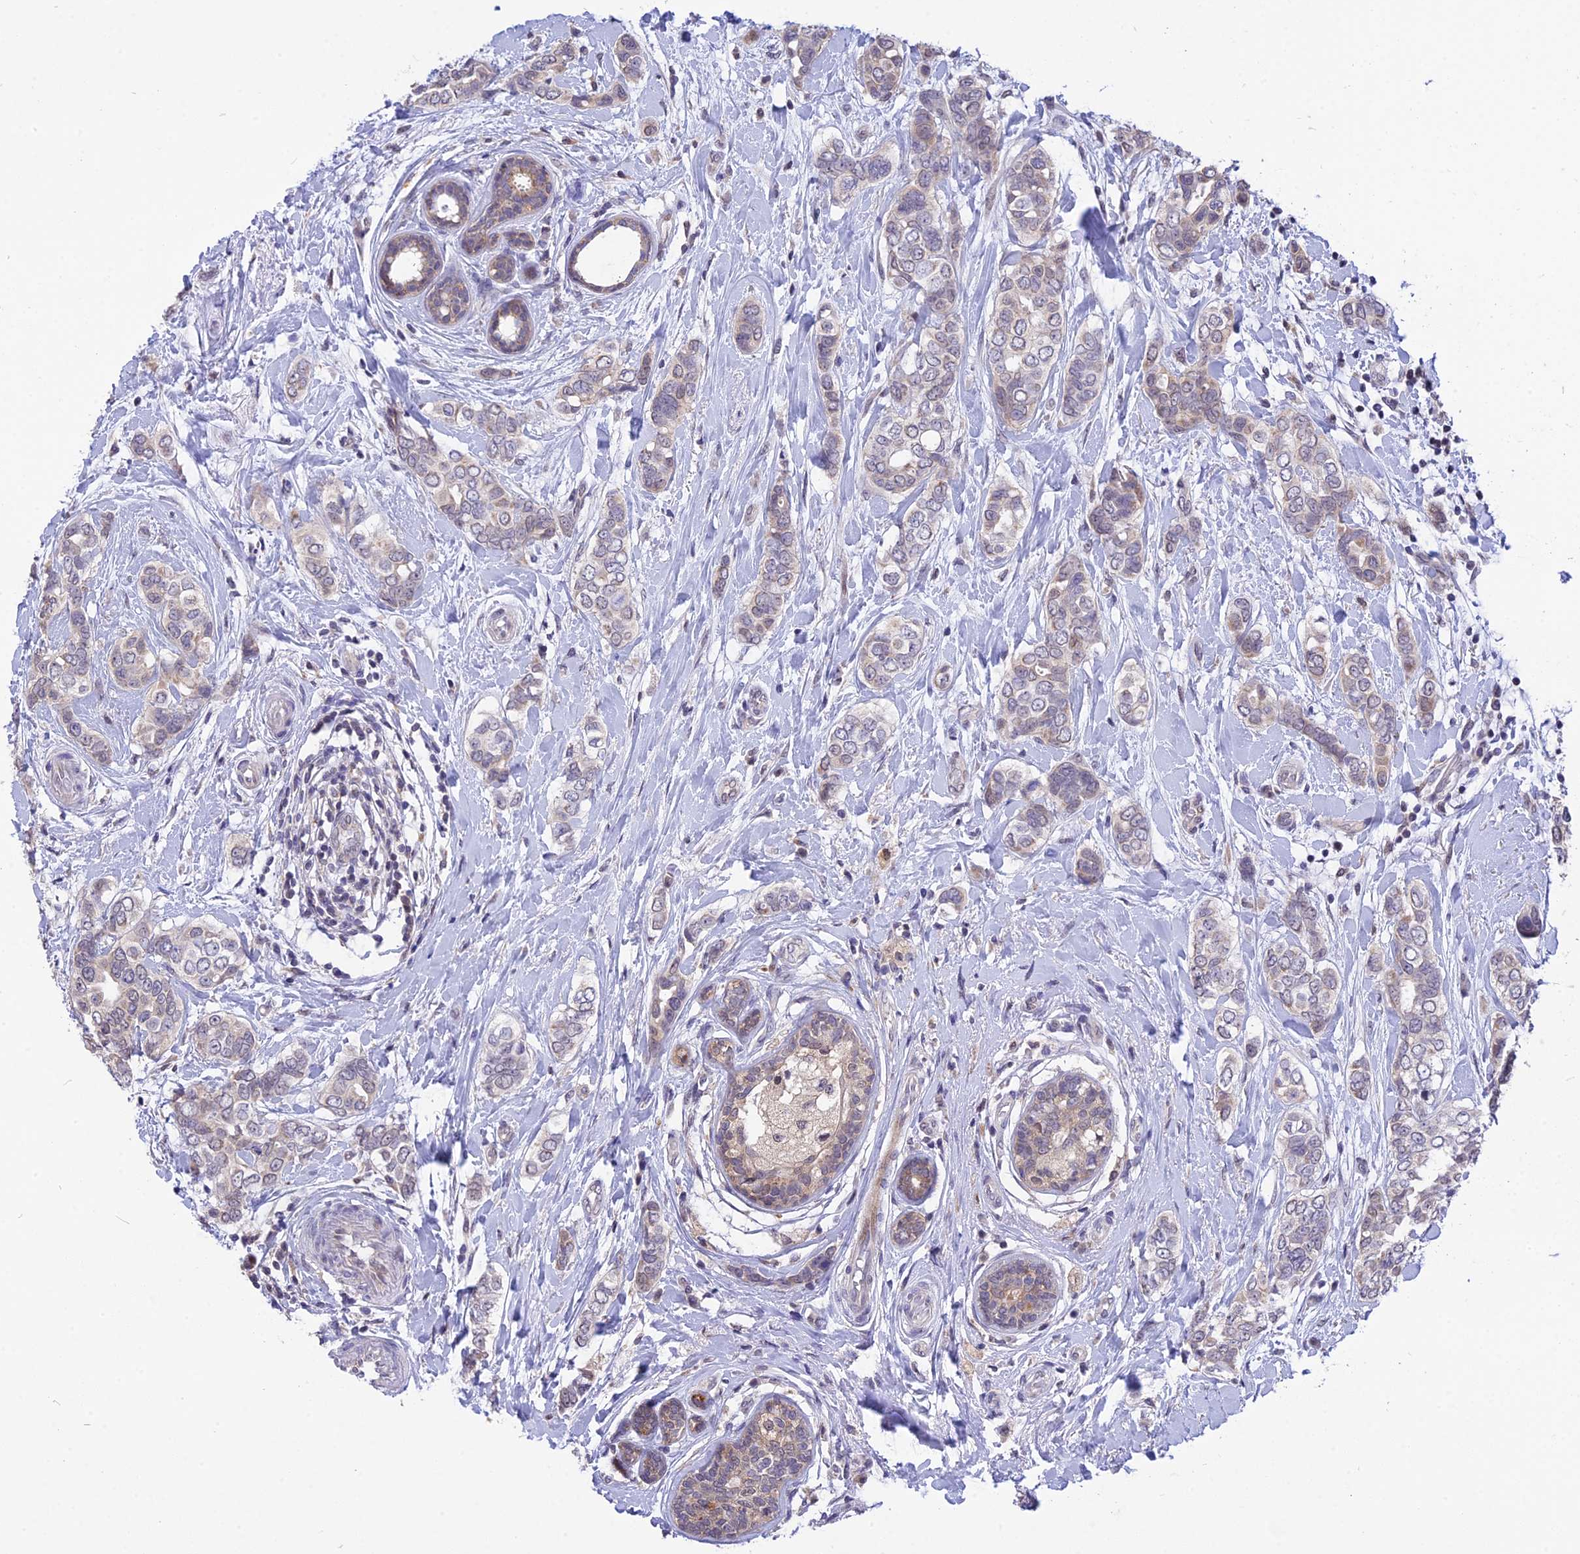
{"staining": {"intensity": "negative", "quantity": "none", "location": "none"}, "tissue": "breast cancer", "cell_type": "Tumor cells", "image_type": "cancer", "snomed": [{"axis": "morphology", "description": "Lobular carcinoma"}, {"axis": "topography", "description": "Breast"}], "caption": "DAB (3,3'-diaminobenzidine) immunohistochemical staining of human breast cancer demonstrates no significant expression in tumor cells.", "gene": "KCTD14", "patient": {"sex": "female", "age": 51}}